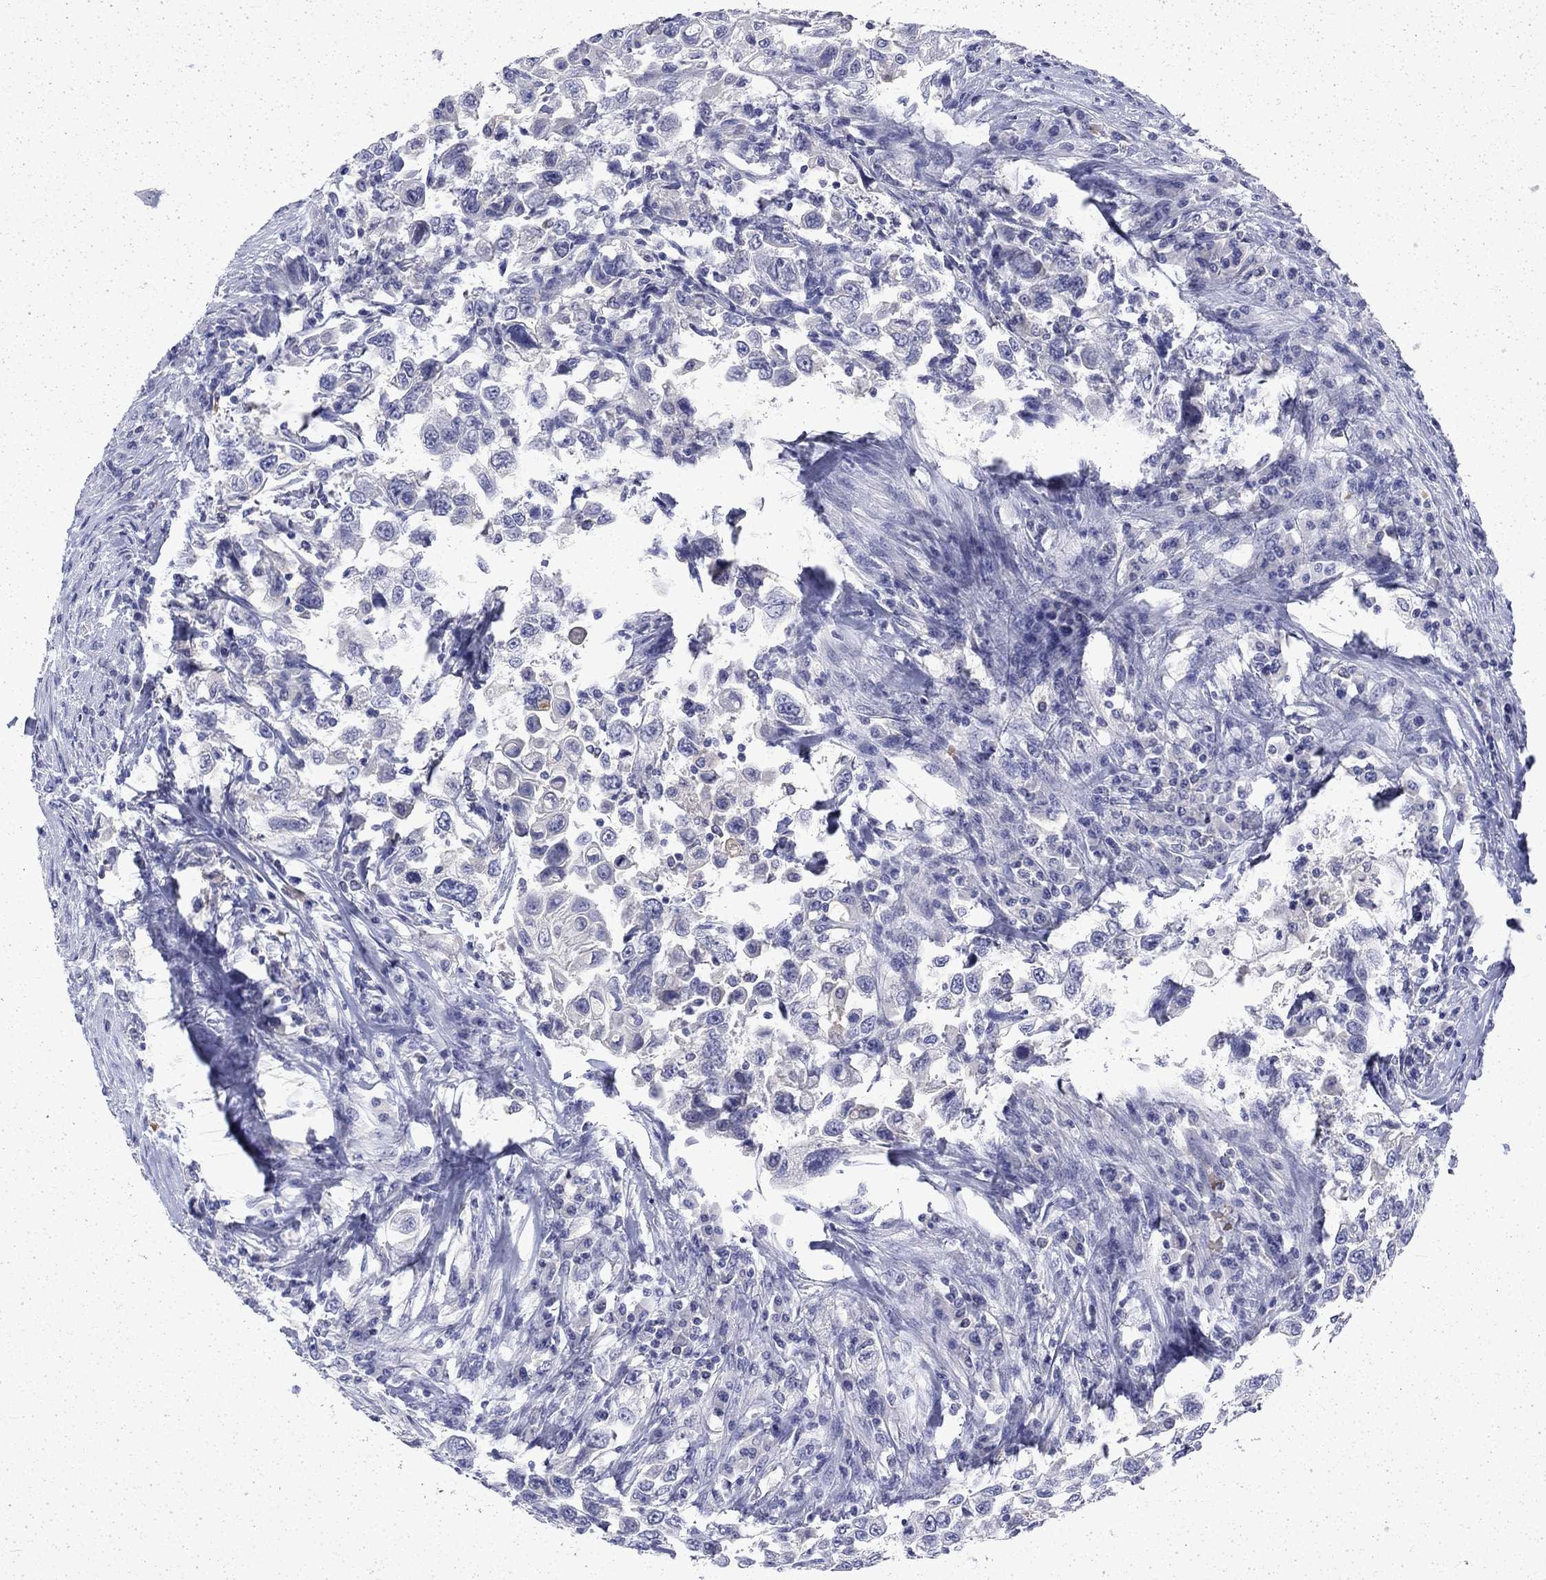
{"staining": {"intensity": "negative", "quantity": "none", "location": "none"}, "tissue": "urothelial cancer", "cell_type": "Tumor cells", "image_type": "cancer", "snomed": [{"axis": "morphology", "description": "Urothelial carcinoma, High grade"}, {"axis": "topography", "description": "Urinary bladder"}], "caption": "There is no significant expression in tumor cells of urothelial cancer. The staining is performed using DAB brown chromogen with nuclei counter-stained in using hematoxylin.", "gene": "ENPP6", "patient": {"sex": "female", "age": 56}}